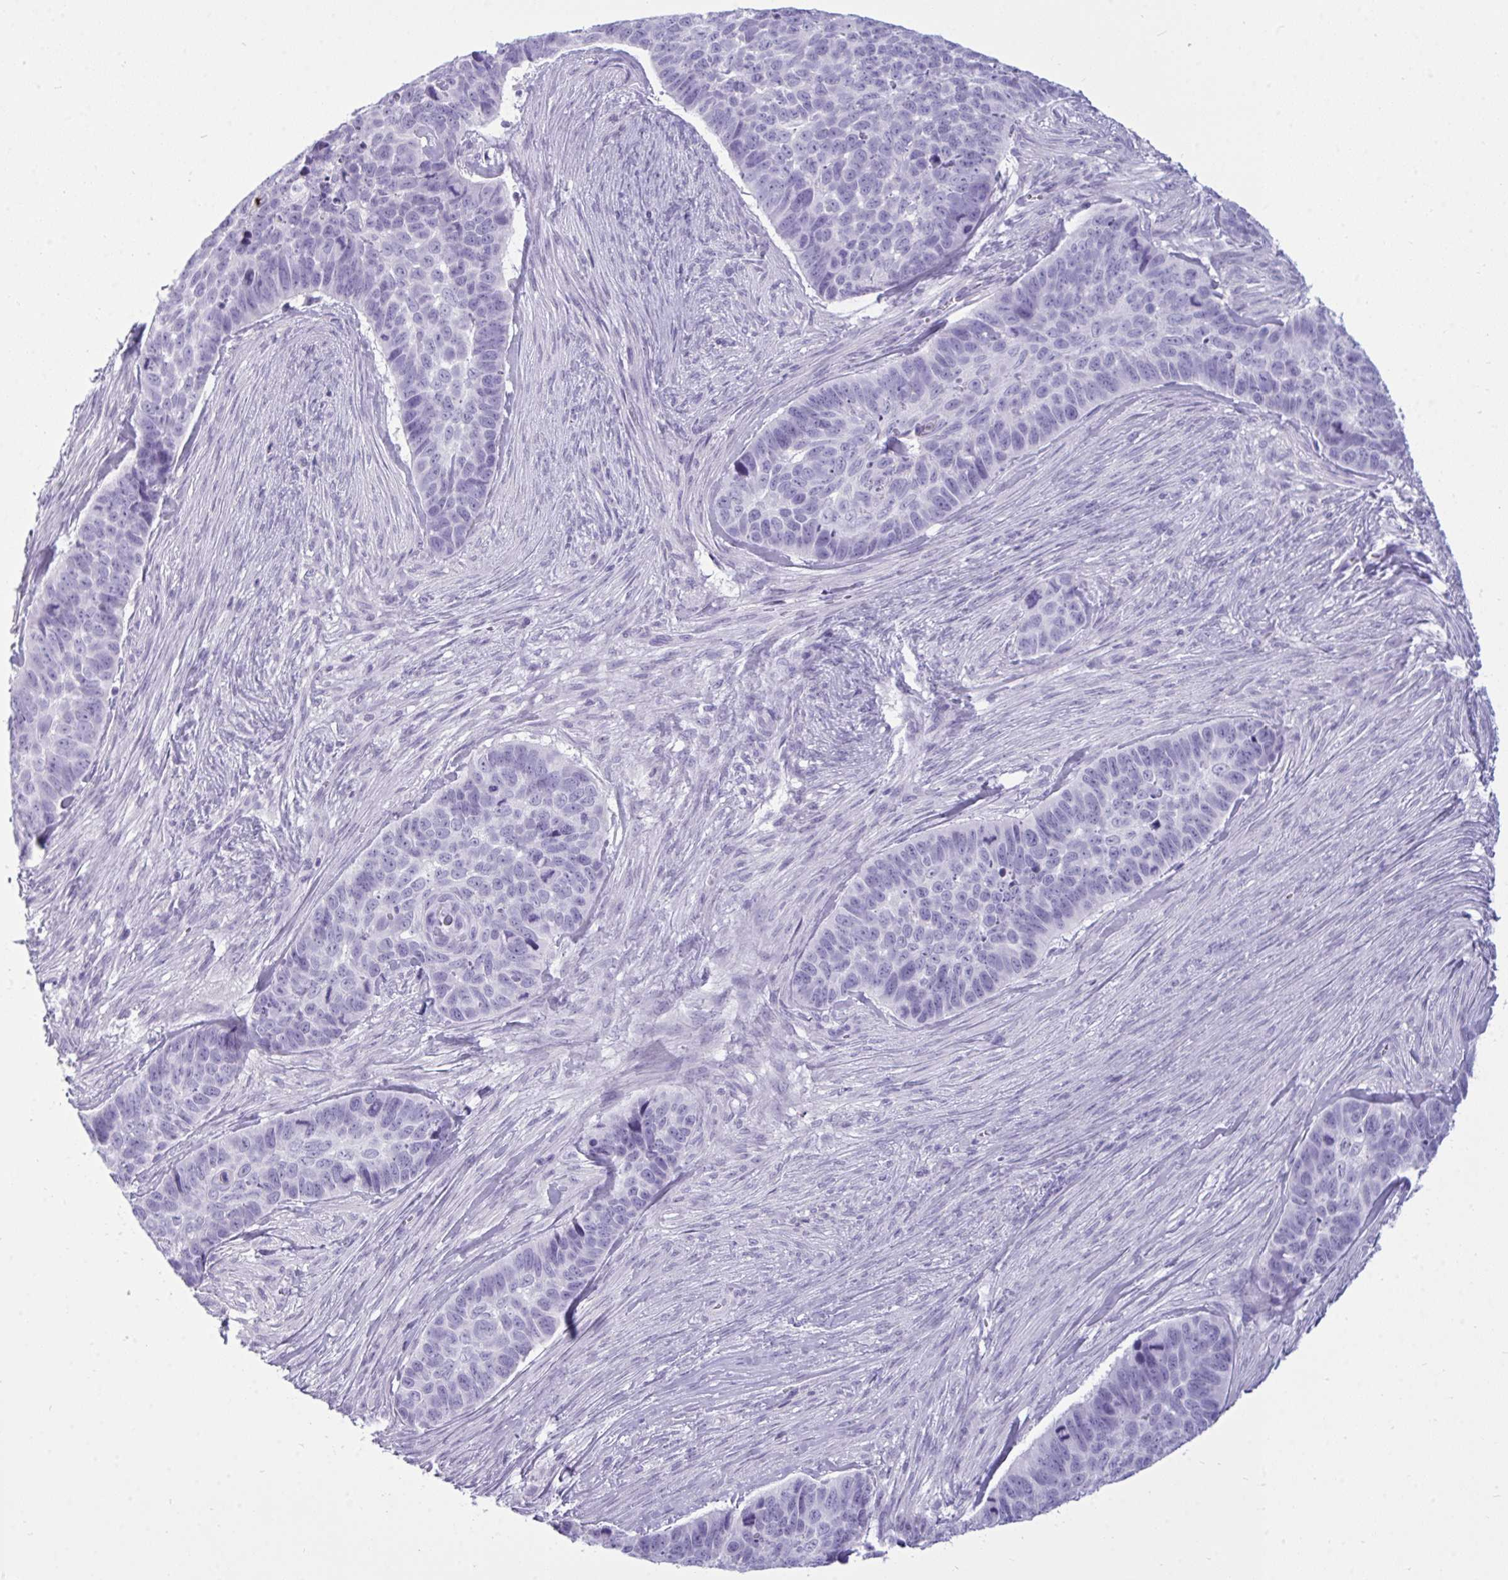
{"staining": {"intensity": "negative", "quantity": "none", "location": "none"}, "tissue": "skin cancer", "cell_type": "Tumor cells", "image_type": "cancer", "snomed": [{"axis": "morphology", "description": "Basal cell carcinoma"}, {"axis": "topography", "description": "Skin"}], "caption": "Immunohistochemical staining of skin cancer (basal cell carcinoma) exhibits no significant expression in tumor cells. (DAB (3,3'-diaminobenzidine) IHC with hematoxylin counter stain).", "gene": "ARHGAP42", "patient": {"sex": "female", "age": 82}}